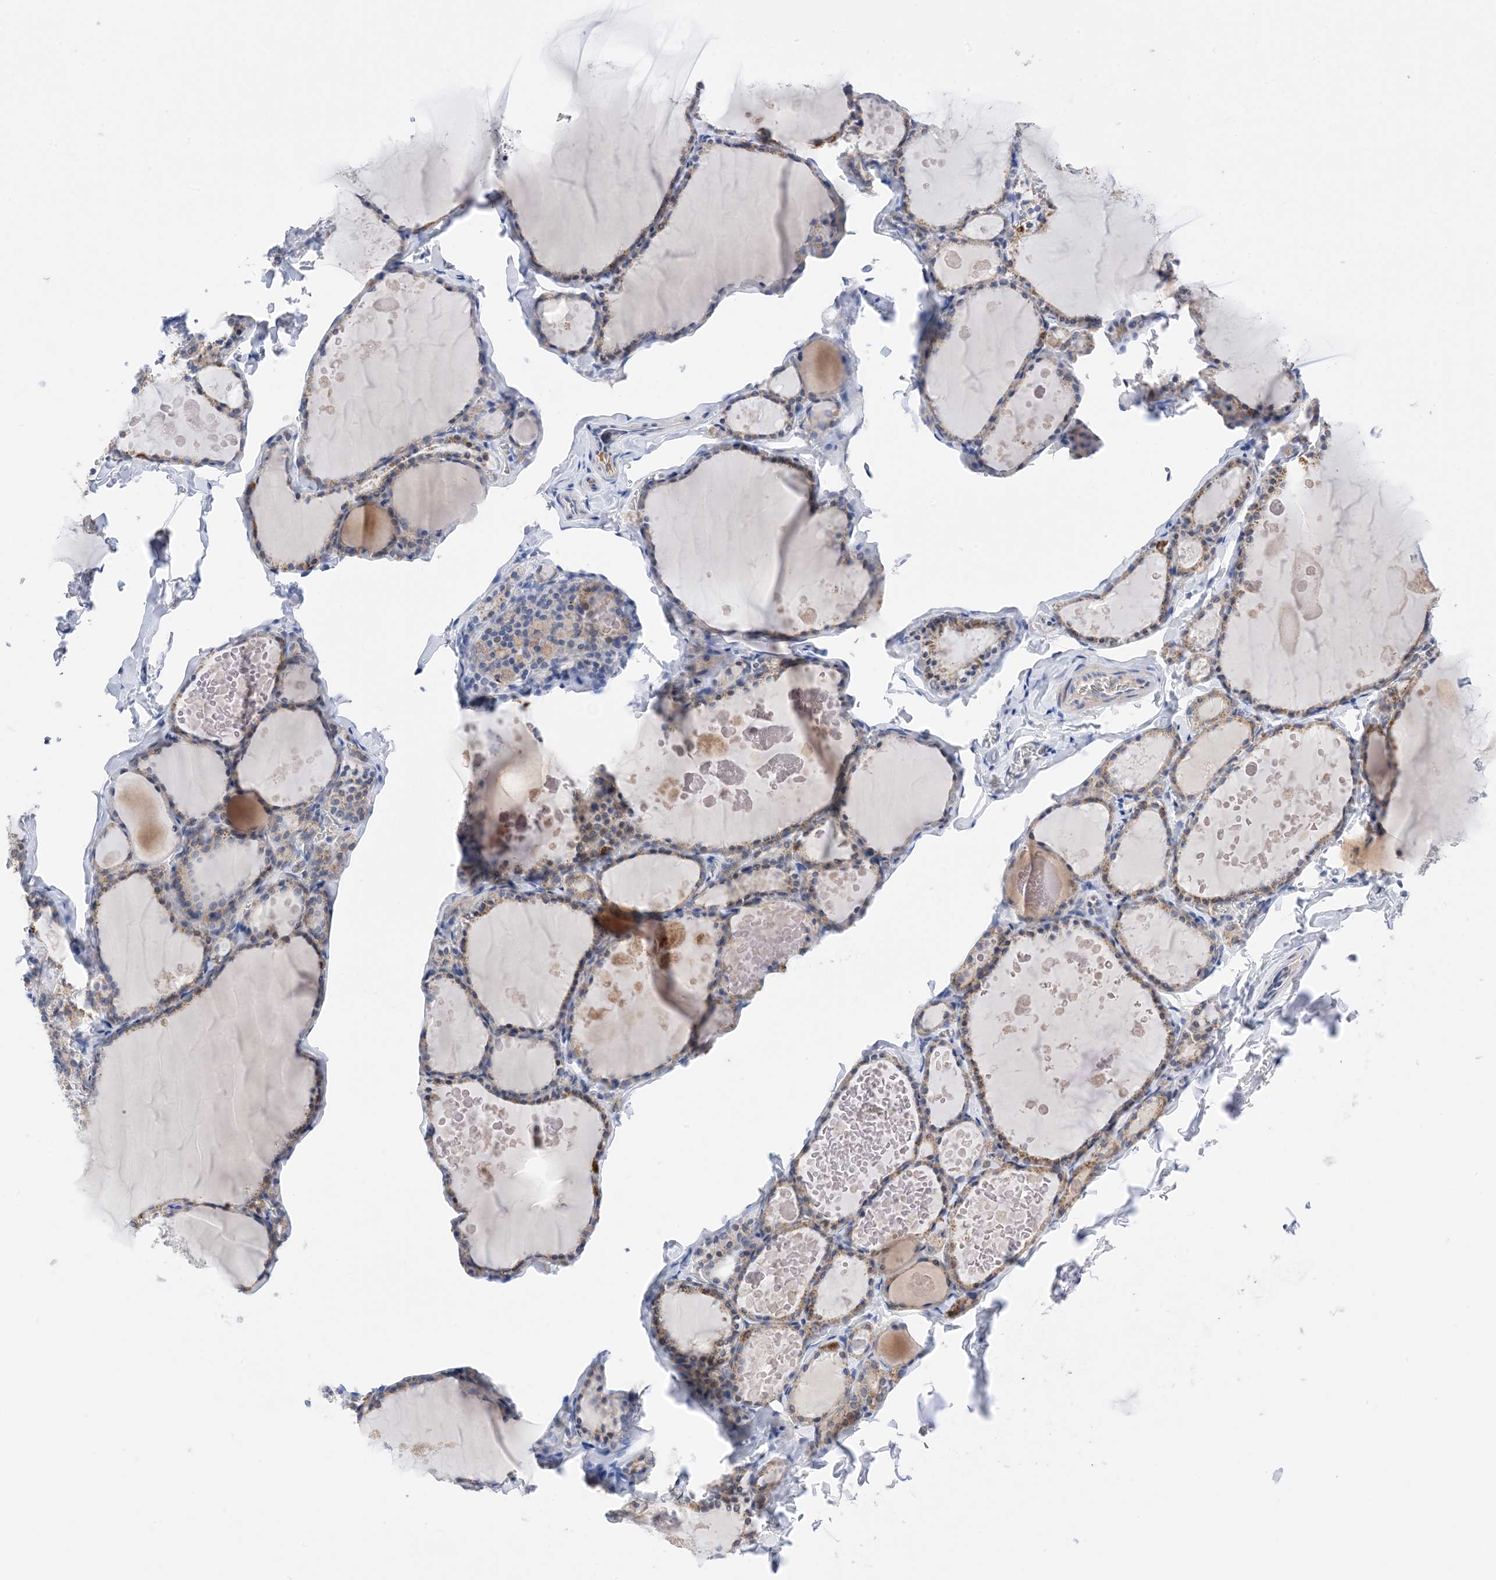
{"staining": {"intensity": "weak", "quantity": "25%-75%", "location": "cytoplasmic/membranous"}, "tissue": "thyroid gland", "cell_type": "Glandular cells", "image_type": "normal", "snomed": [{"axis": "morphology", "description": "Normal tissue, NOS"}, {"axis": "topography", "description": "Thyroid gland"}], "caption": "Thyroid gland stained with IHC shows weak cytoplasmic/membranous expression in approximately 25%-75% of glandular cells. (IHC, brightfield microscopy, high magnification).", "gene": "PLK4", "patient": {"sex": "male", "age": 56}}